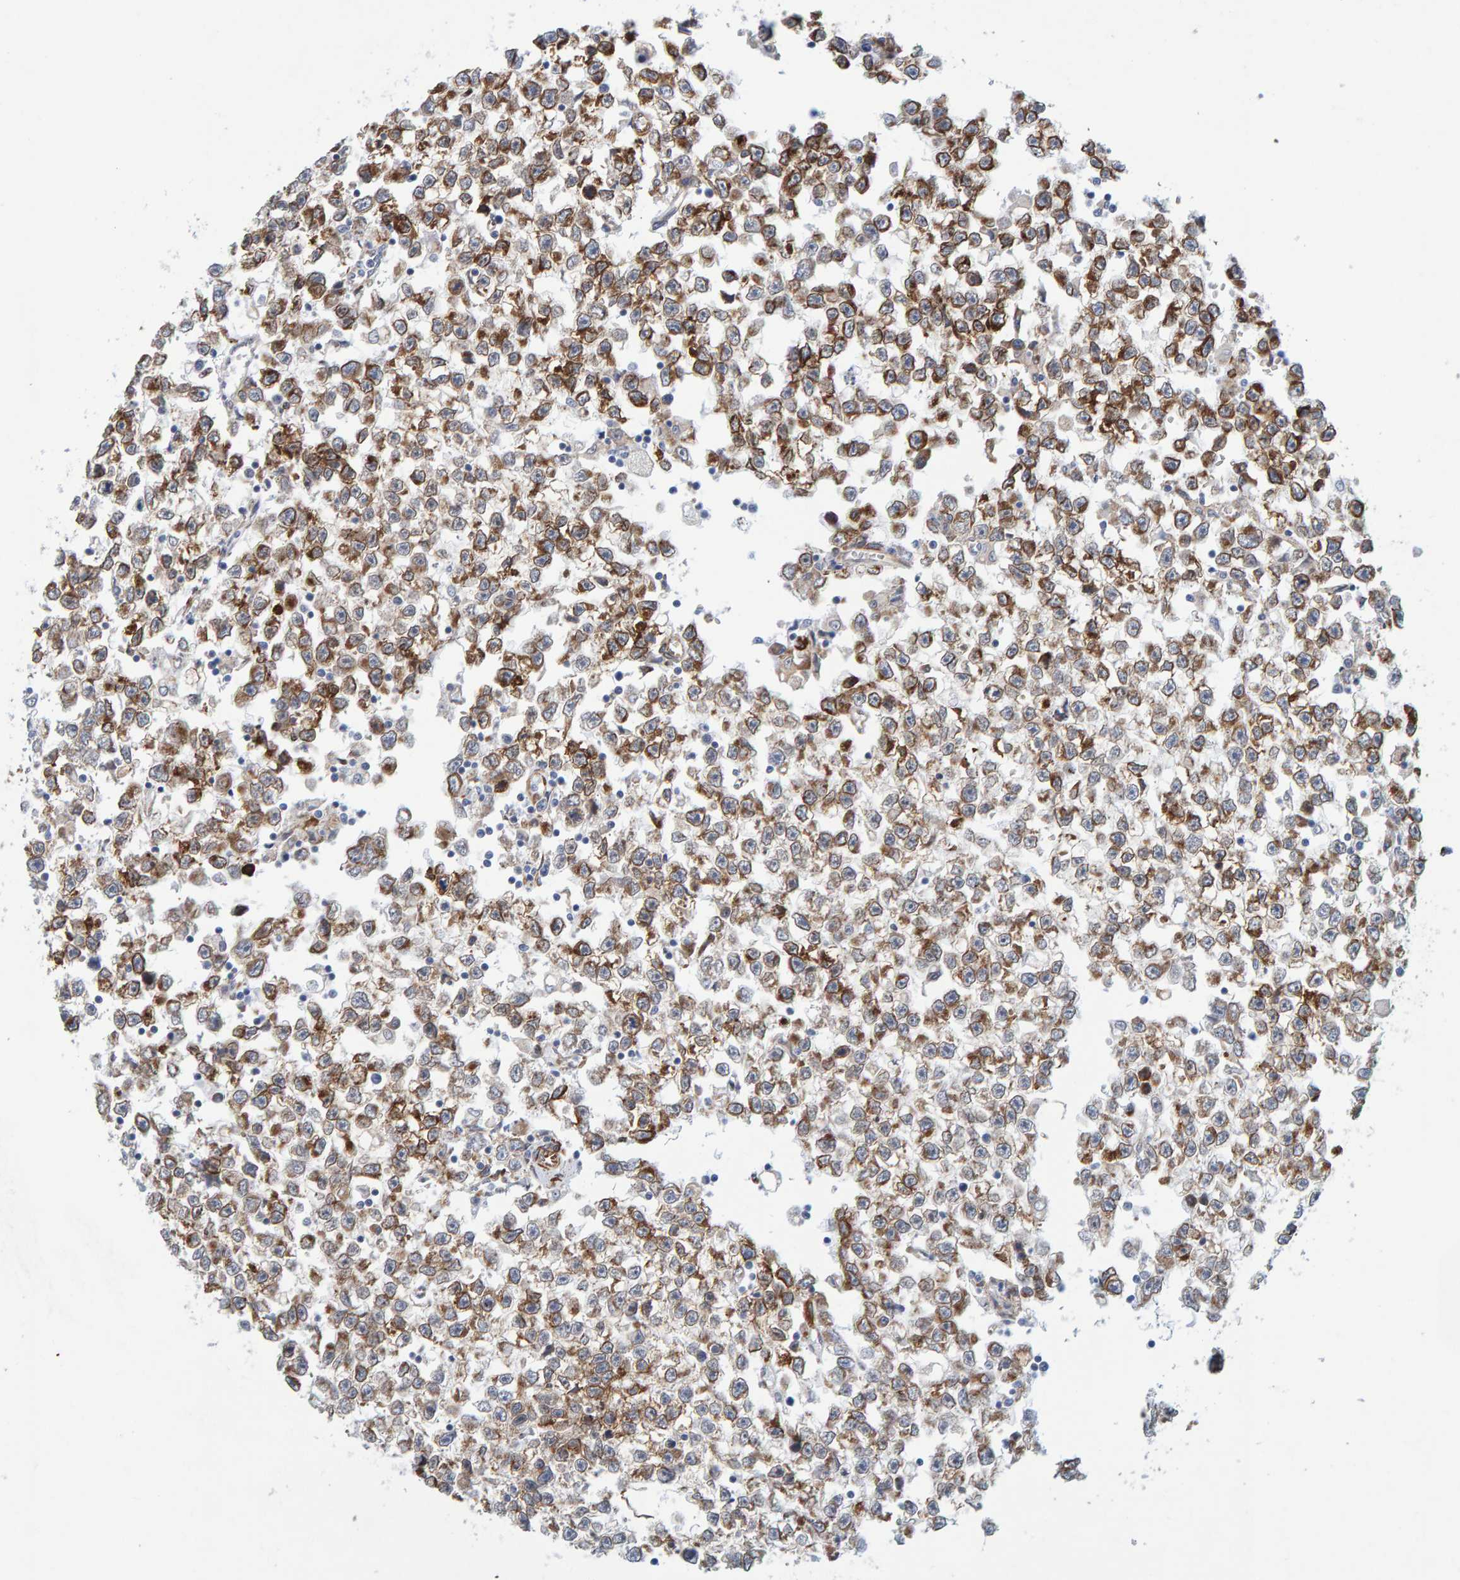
{"staining": {"intensity": "moderate", "quantity": ">75%", "location": "cytoplasmic/membranous"}, "tissue": "testis cancer", "cell_type": "Tumor cells", "image_type": "cancer", "snomed": [{"axis": "morphology", "description": "Seminoma, NOS"}, {"axis": "morphology", "description": "Carcinoma, Embryonal, NOS"}, {"axis": "topography", "description": "Testis"}], "caption": "Immunohistochemistry (DAB) staining of human seminoma (testis) shows moderate cytoplasmic/membranous protein positivity in approximately >75% of tumor cells. The staining is performed using DAB (3,3'-diaminobenzidine) brown chromogen to label protein expression. The nuclei are counter-stained blue using hematoxylin.", "gene": "MMP16", "patient": {"sex": "male", "age": 51}}